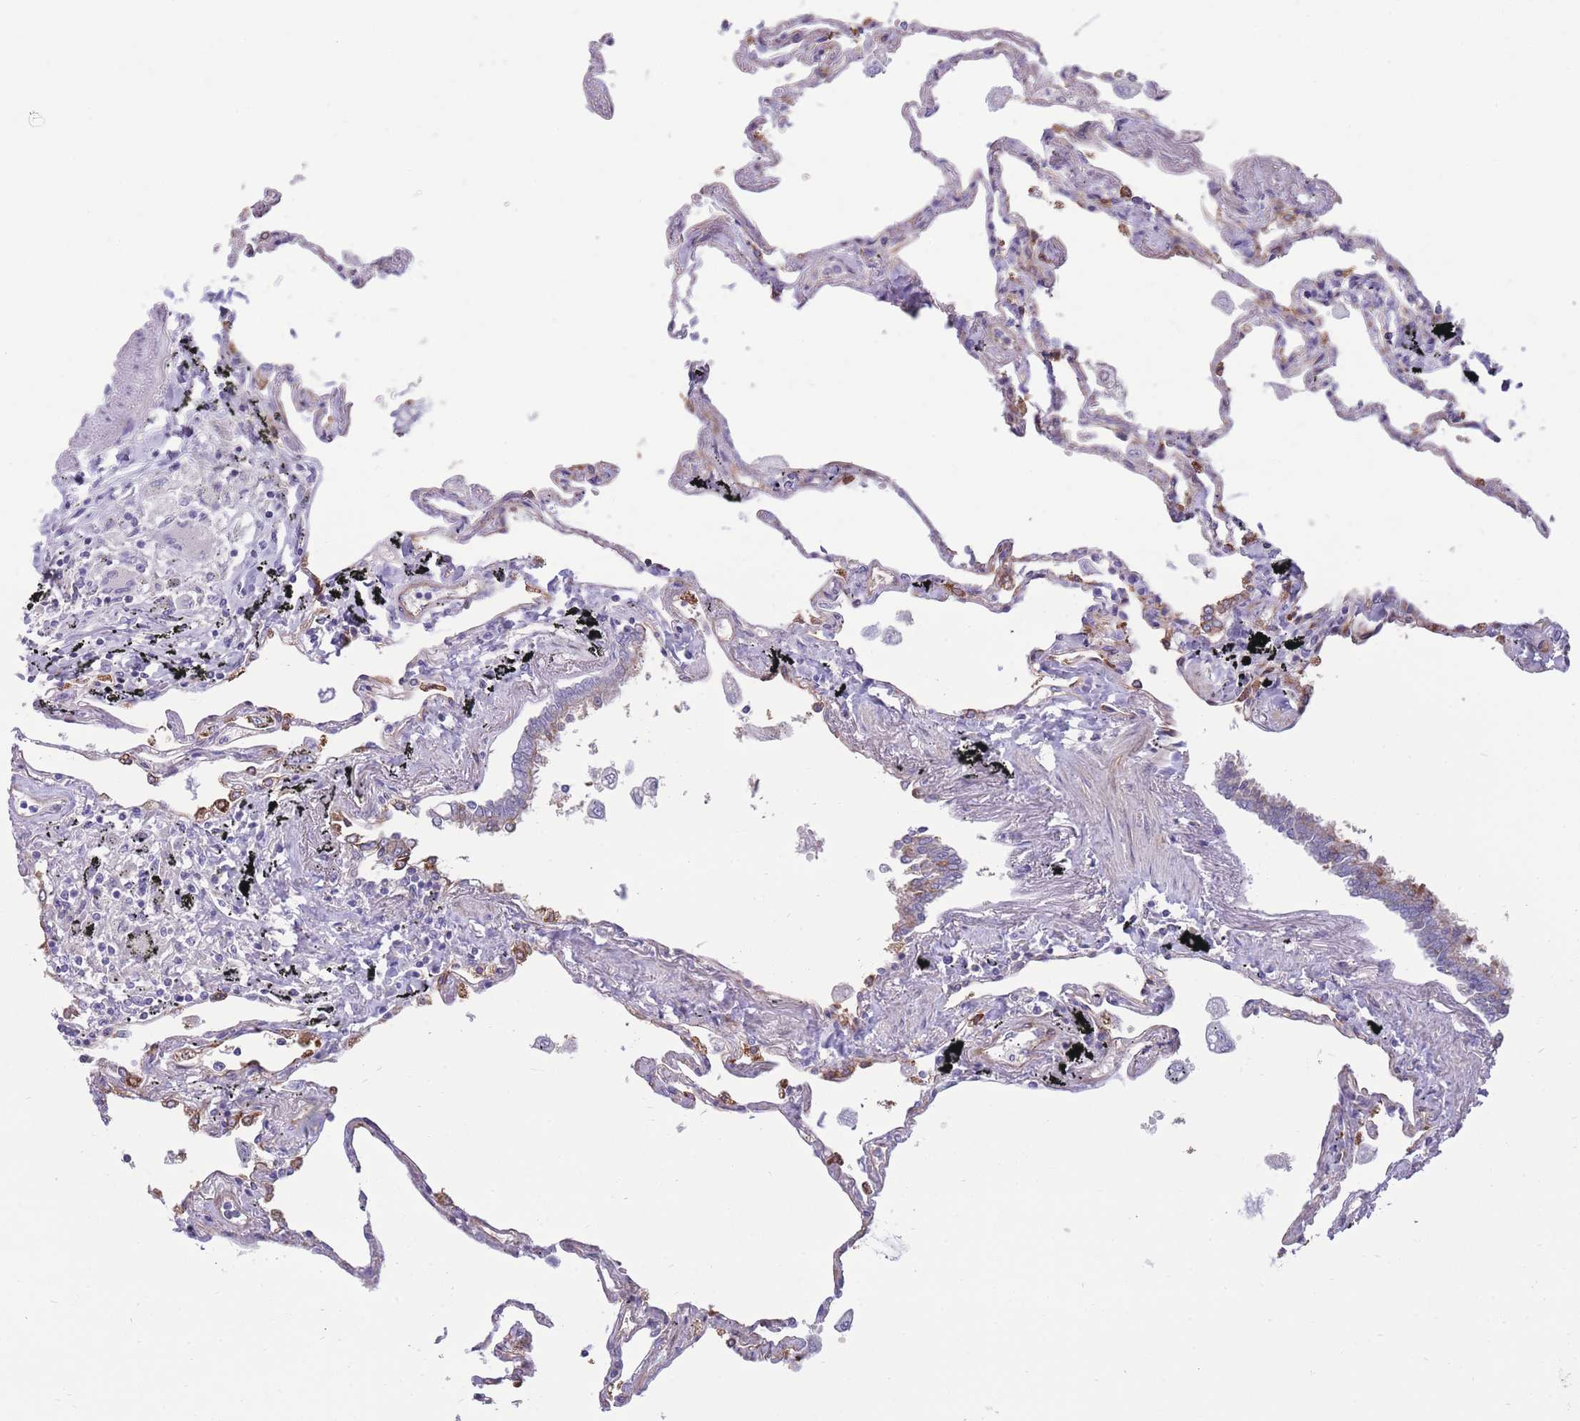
{"staining": {"intensity": "moderate", "quantity": "25%-75%", "location": "cytoplasmic/membranous"}, "tissue": "lung", "cell_type": "Alveolar cells", "image_type": "normal", "snomed": [{"axis": "morphology", "description": "Normal tissue, NOS"}, {"axis": "topography", "description": "Lung"}], "caption": "A histopathology image of human lung stained for a protein exhibits moderate cytoplasmic/membranous brown staining in alveolar cells. (Stains: DAB (3,3'-diaminobenzidine) in brown, nuclei in blue, Microscopy: brightfield microscopy at high magnification).", "gene": "RGS11", "patient": {"sex": "female", "age": 67}}